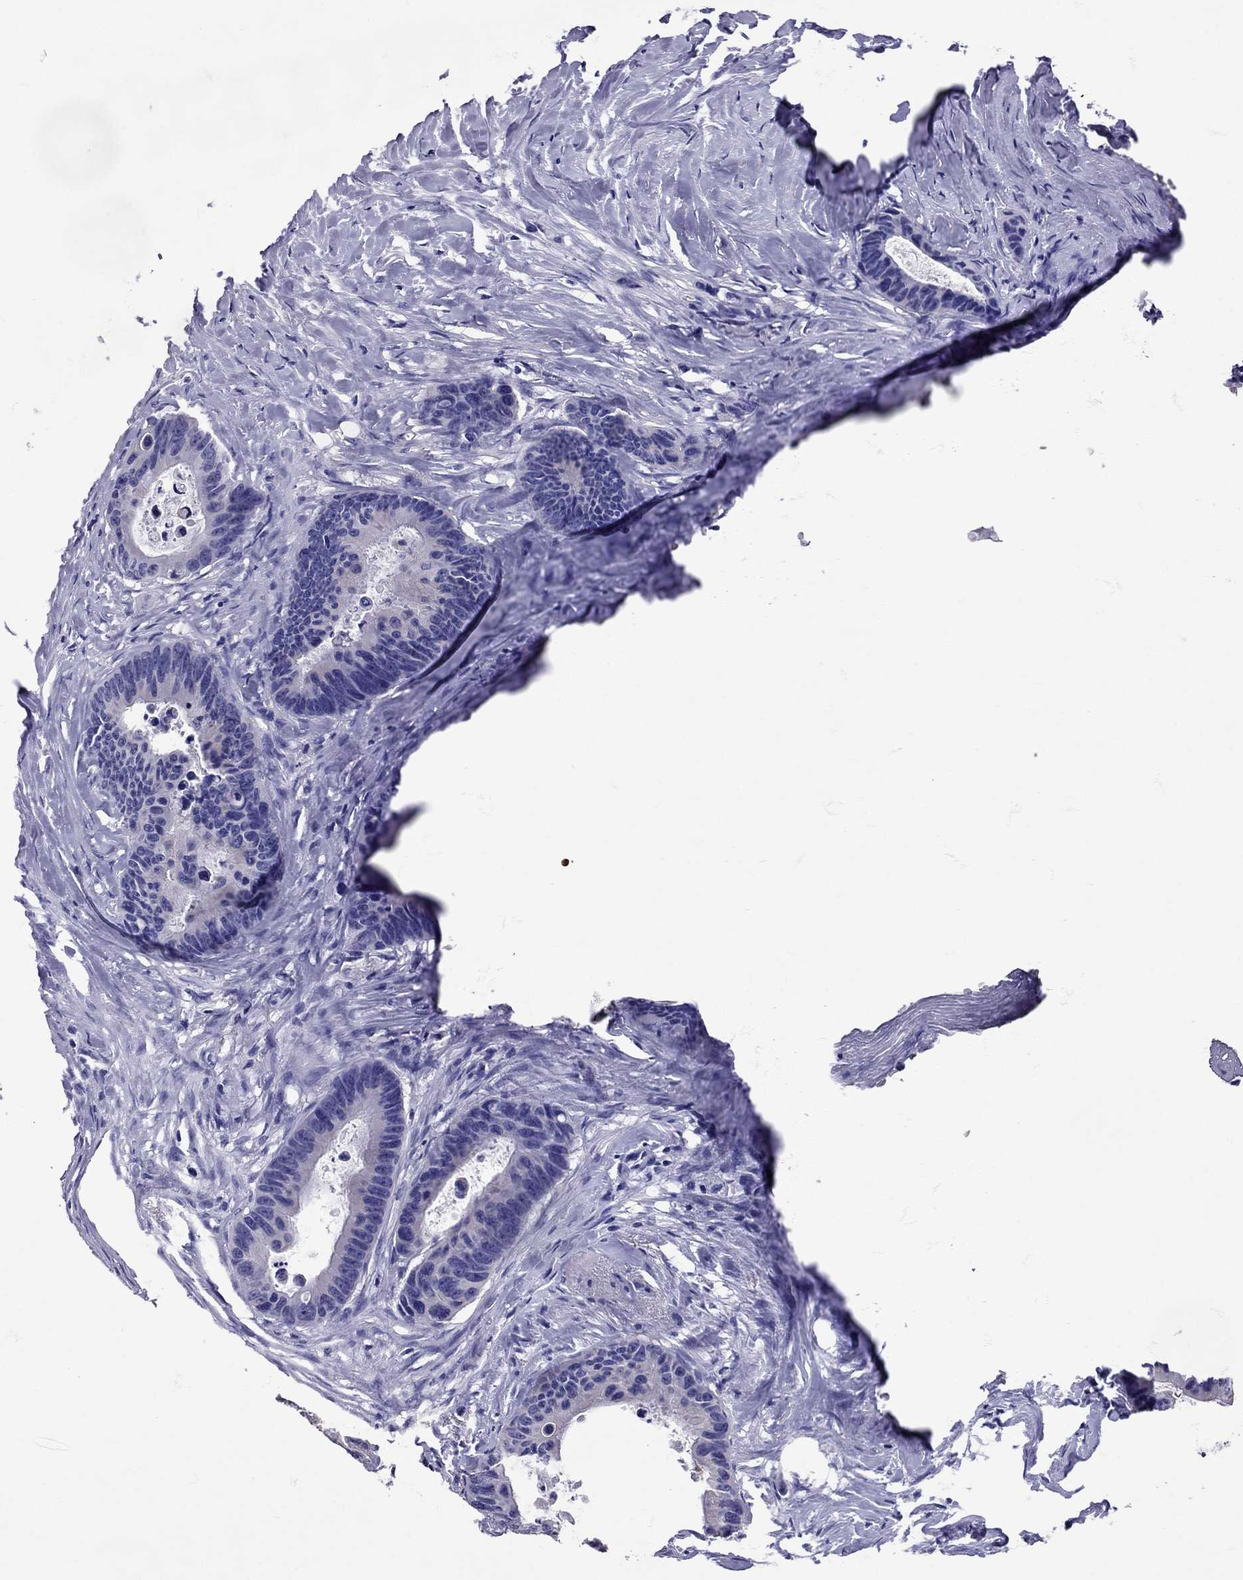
{"staining": {"intensity": "negative", "quantity": "none", "location": "none"}, "tissue": "colorectal cancer", "cell_type": "Tumor cells", "image_type": "cancer", "snomed": [{"axis": "morphology", "description": "Adenocarcinoma, NOS"}, {"axis": "topography", "description": "Colon"}], "caption": "Adenocarcinoma (colorectal) was stained to show a protein in brown. There is no significant expression in tumor cells.", "gene": "TBR1", "patient": {"sex": "female", "age": 87}}